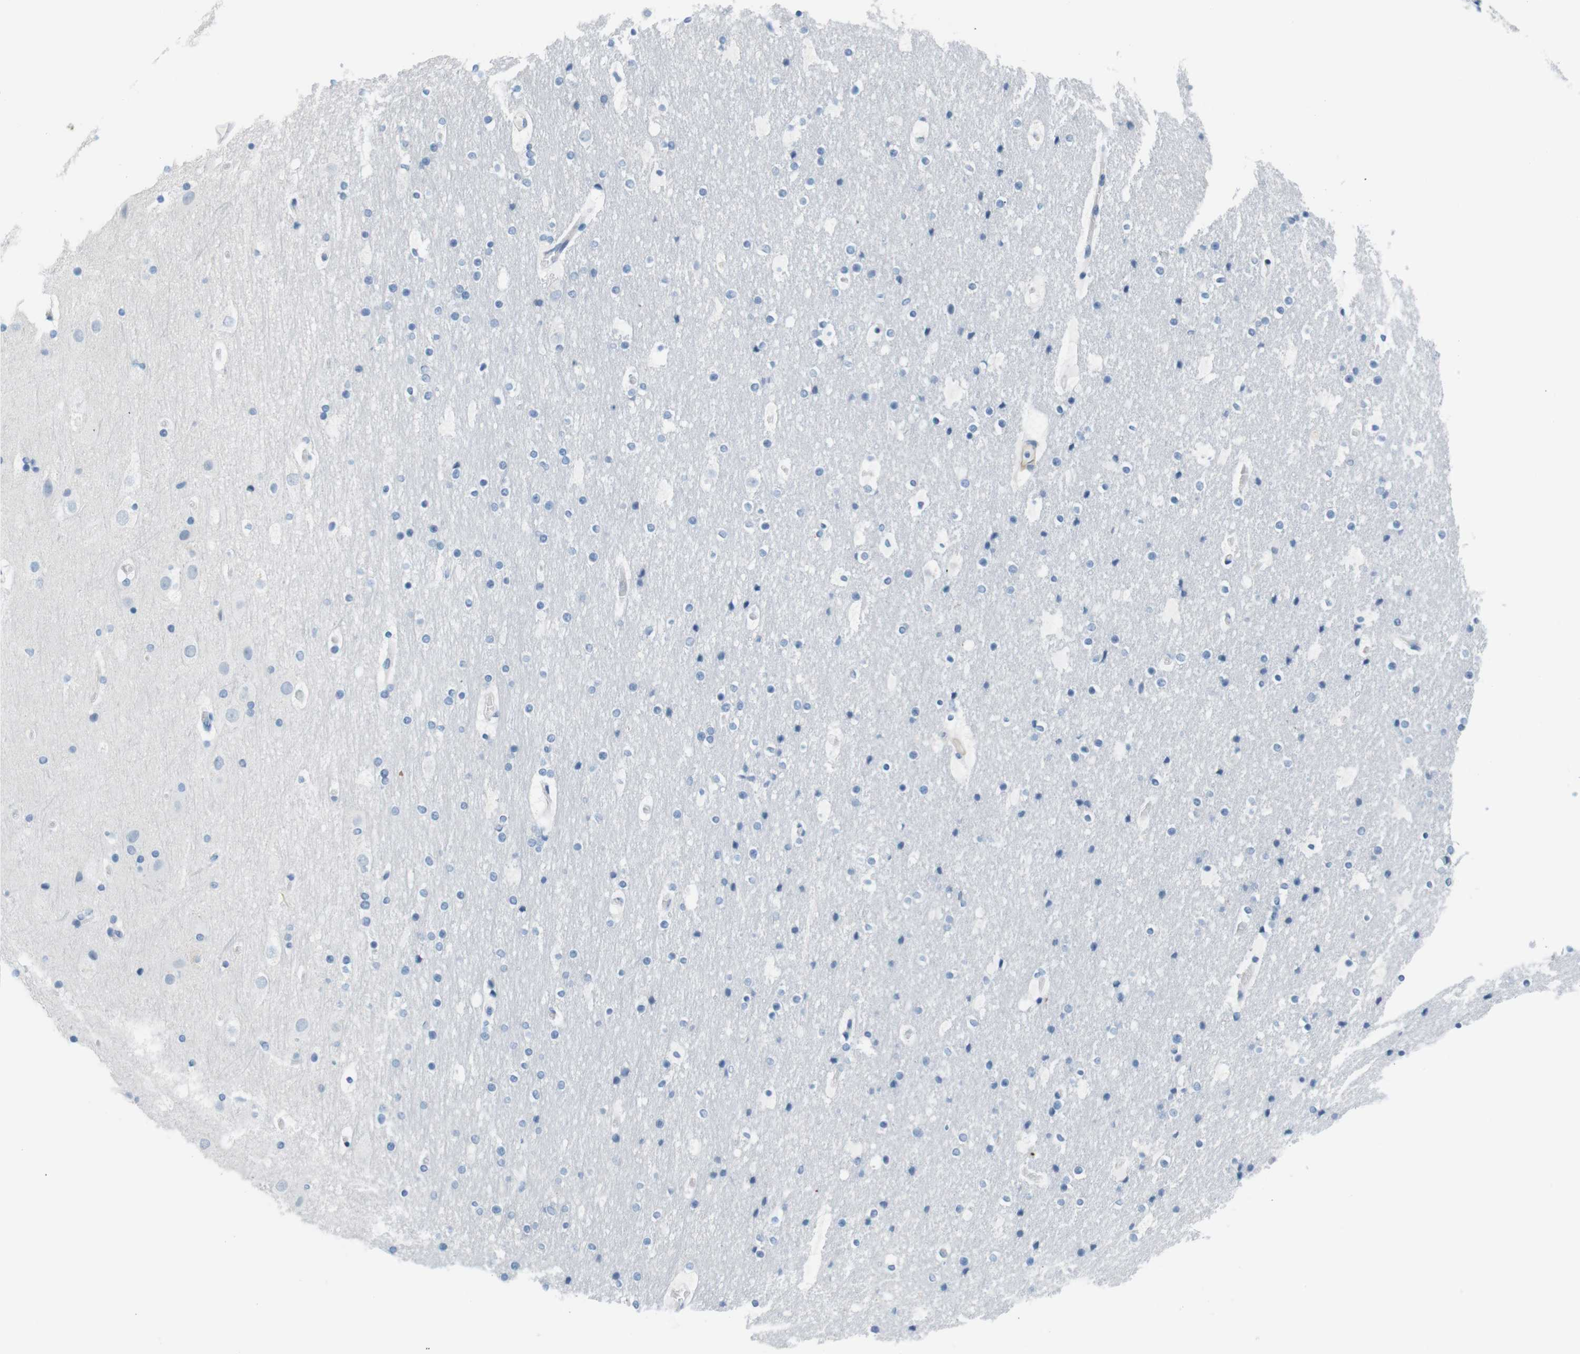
{"staining": {"intensity": "negative", "quantity": "none", "location": "none"}, "tissue": "cerebral cortex", "cell_type": "Endothelial cells", "image_type": "normal", "snomed": [{"axis": "morphology", "description": "Normal tissue, NOS"}, {"axis": "topography", "description": "Cerebral cortex"}], "caption": "An immunohistochemistry photomicrograph of unremarkable cerebral cortex is shown. There is no staining in endothelial cells of cerebral cortex.", "gene": "HRH2", "patient": {"sex": "male", "age": 57}}